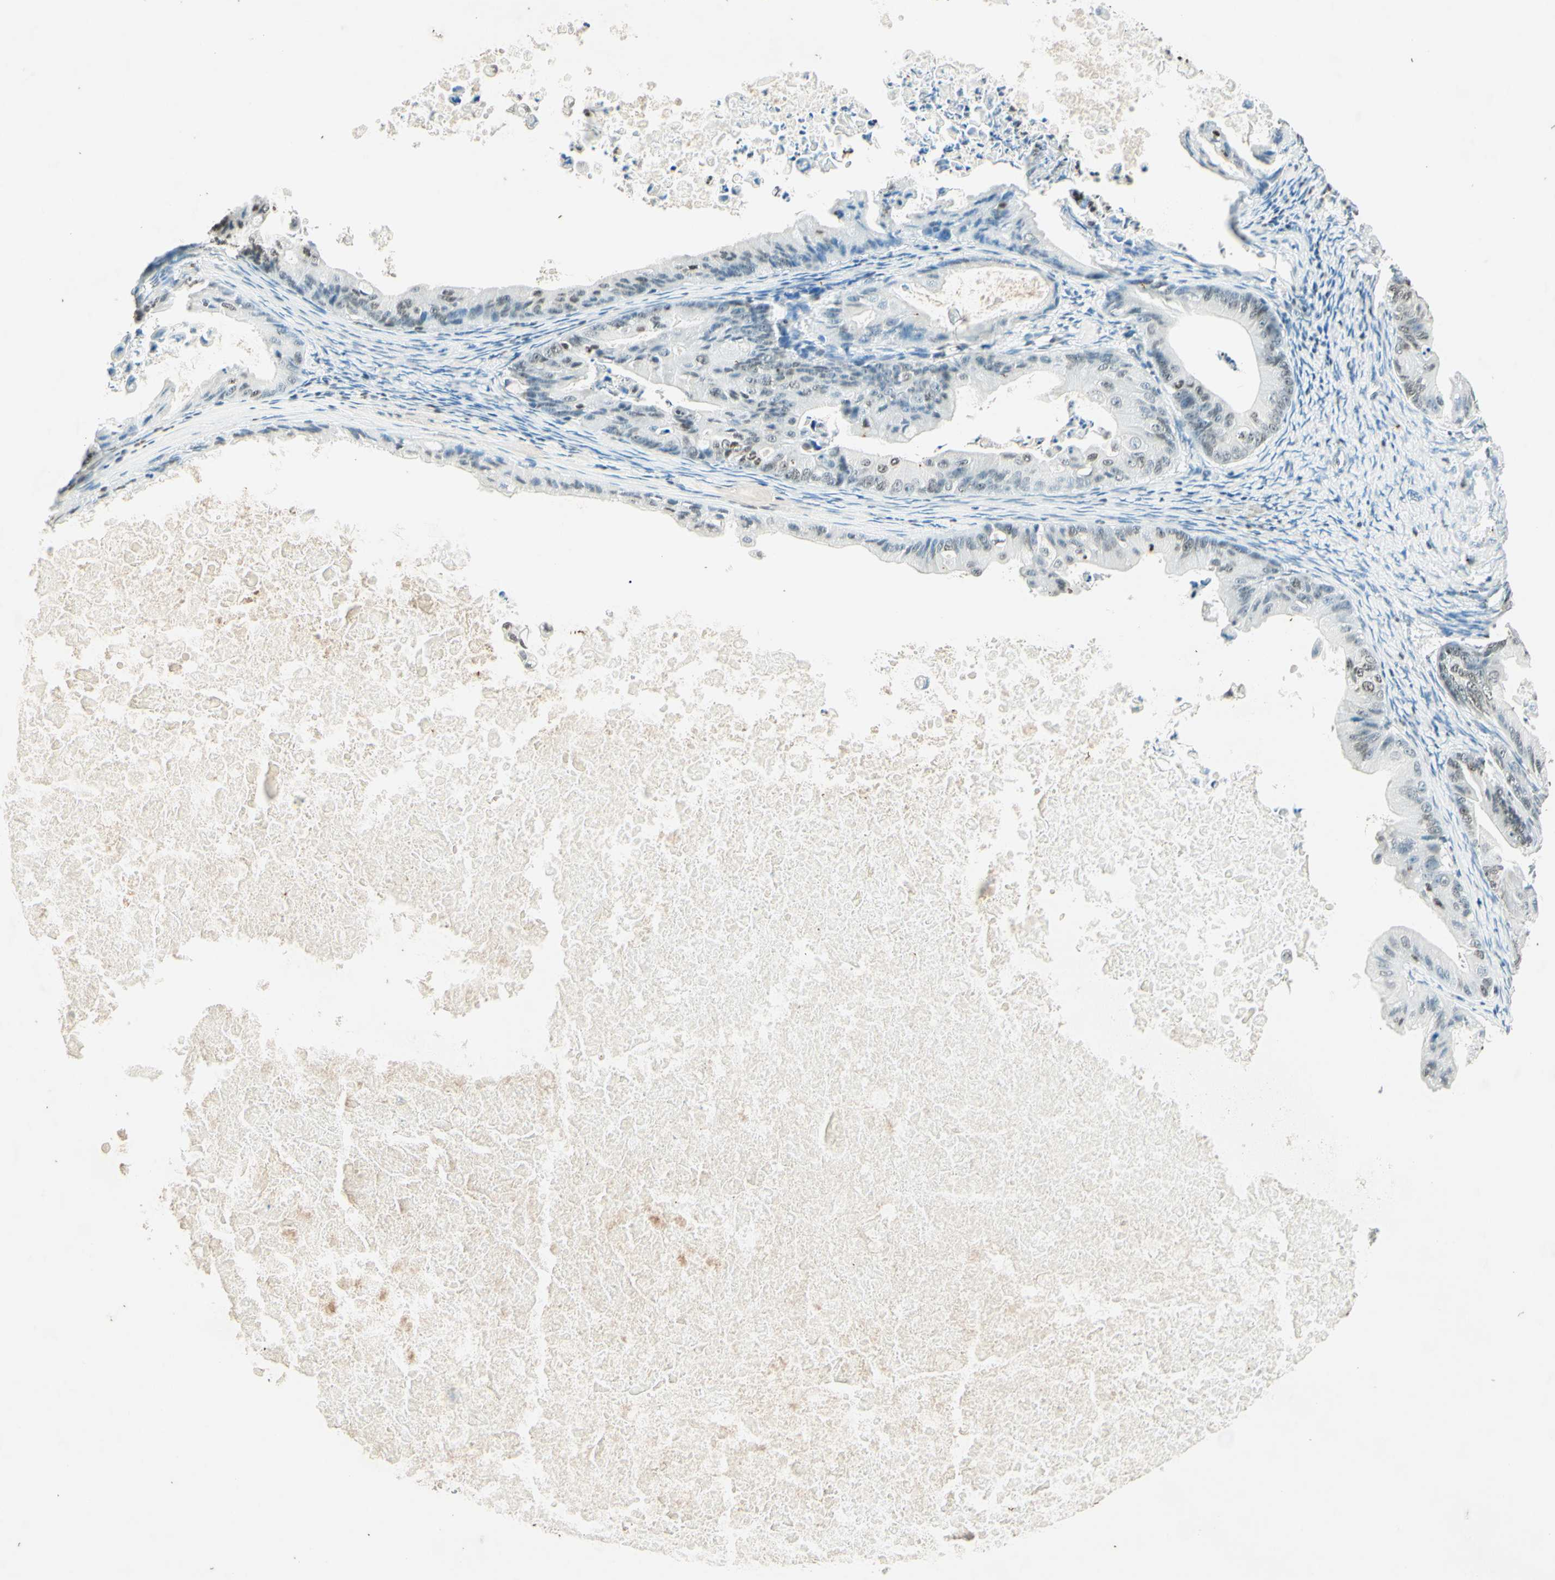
{"staining": {"intensity": "weak", "quantity": "25%-75%", "location": "nuclear"}, "tissue": "ovarian cancer", "cell_type": "Tumor cells", "image_type": "cancer", "snomed": [{"axis": "morphology", "description": "Cystadenocarcinoma, mucinous, NOS"}, {"axis": "topography", "description": "Ovary"}], "caption": "Immunohistochemical staining of ovarian cancer (mucinous cystadenocarcinoma) shows low levels of weak nuclear staining in approximately 25%-75% of tumor cells.", "gene": "MSH2", "patient": {"sex": "female", "age": 37}}